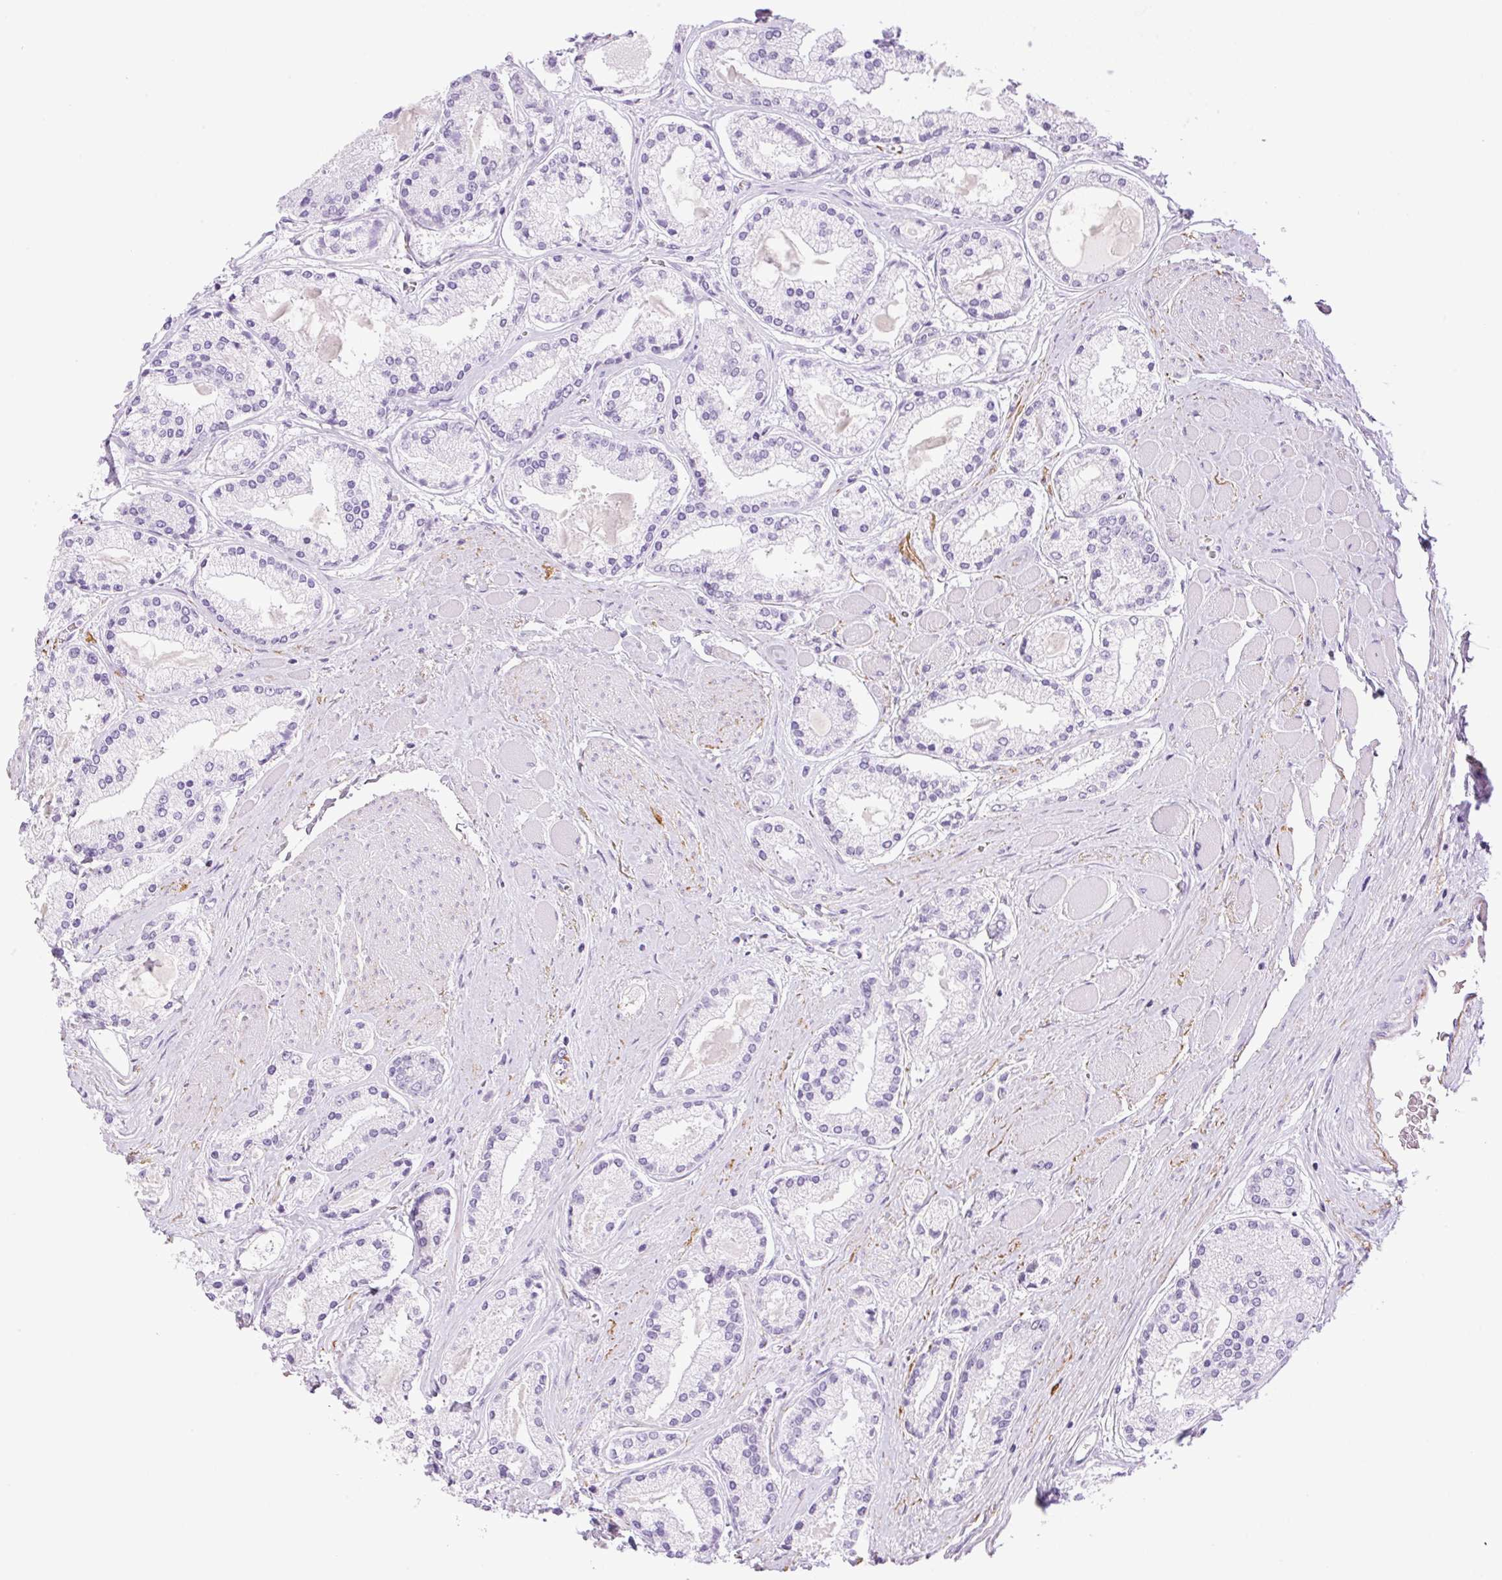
{"staining": {"intensity": "negative", "quantity": "none", "location": "none"}, "tissue": "prostate cancer", "cell_type": "Tumor cells", "image_type": "cancer", "snomed": [{"axis": "morphology", "description": "Adenocarcinoma, High grade"}, {"axis": "topography", "description": "Prostate"}], "caption": "DAB (3,3'-diaminobenzidine) immunohistochemical staining of adenocarcinoma (high-grade) (prostate) displays no significant positivity in tumor cells.", "gene": "SP140L", "patient": {"sex": "male", "age": 67}}